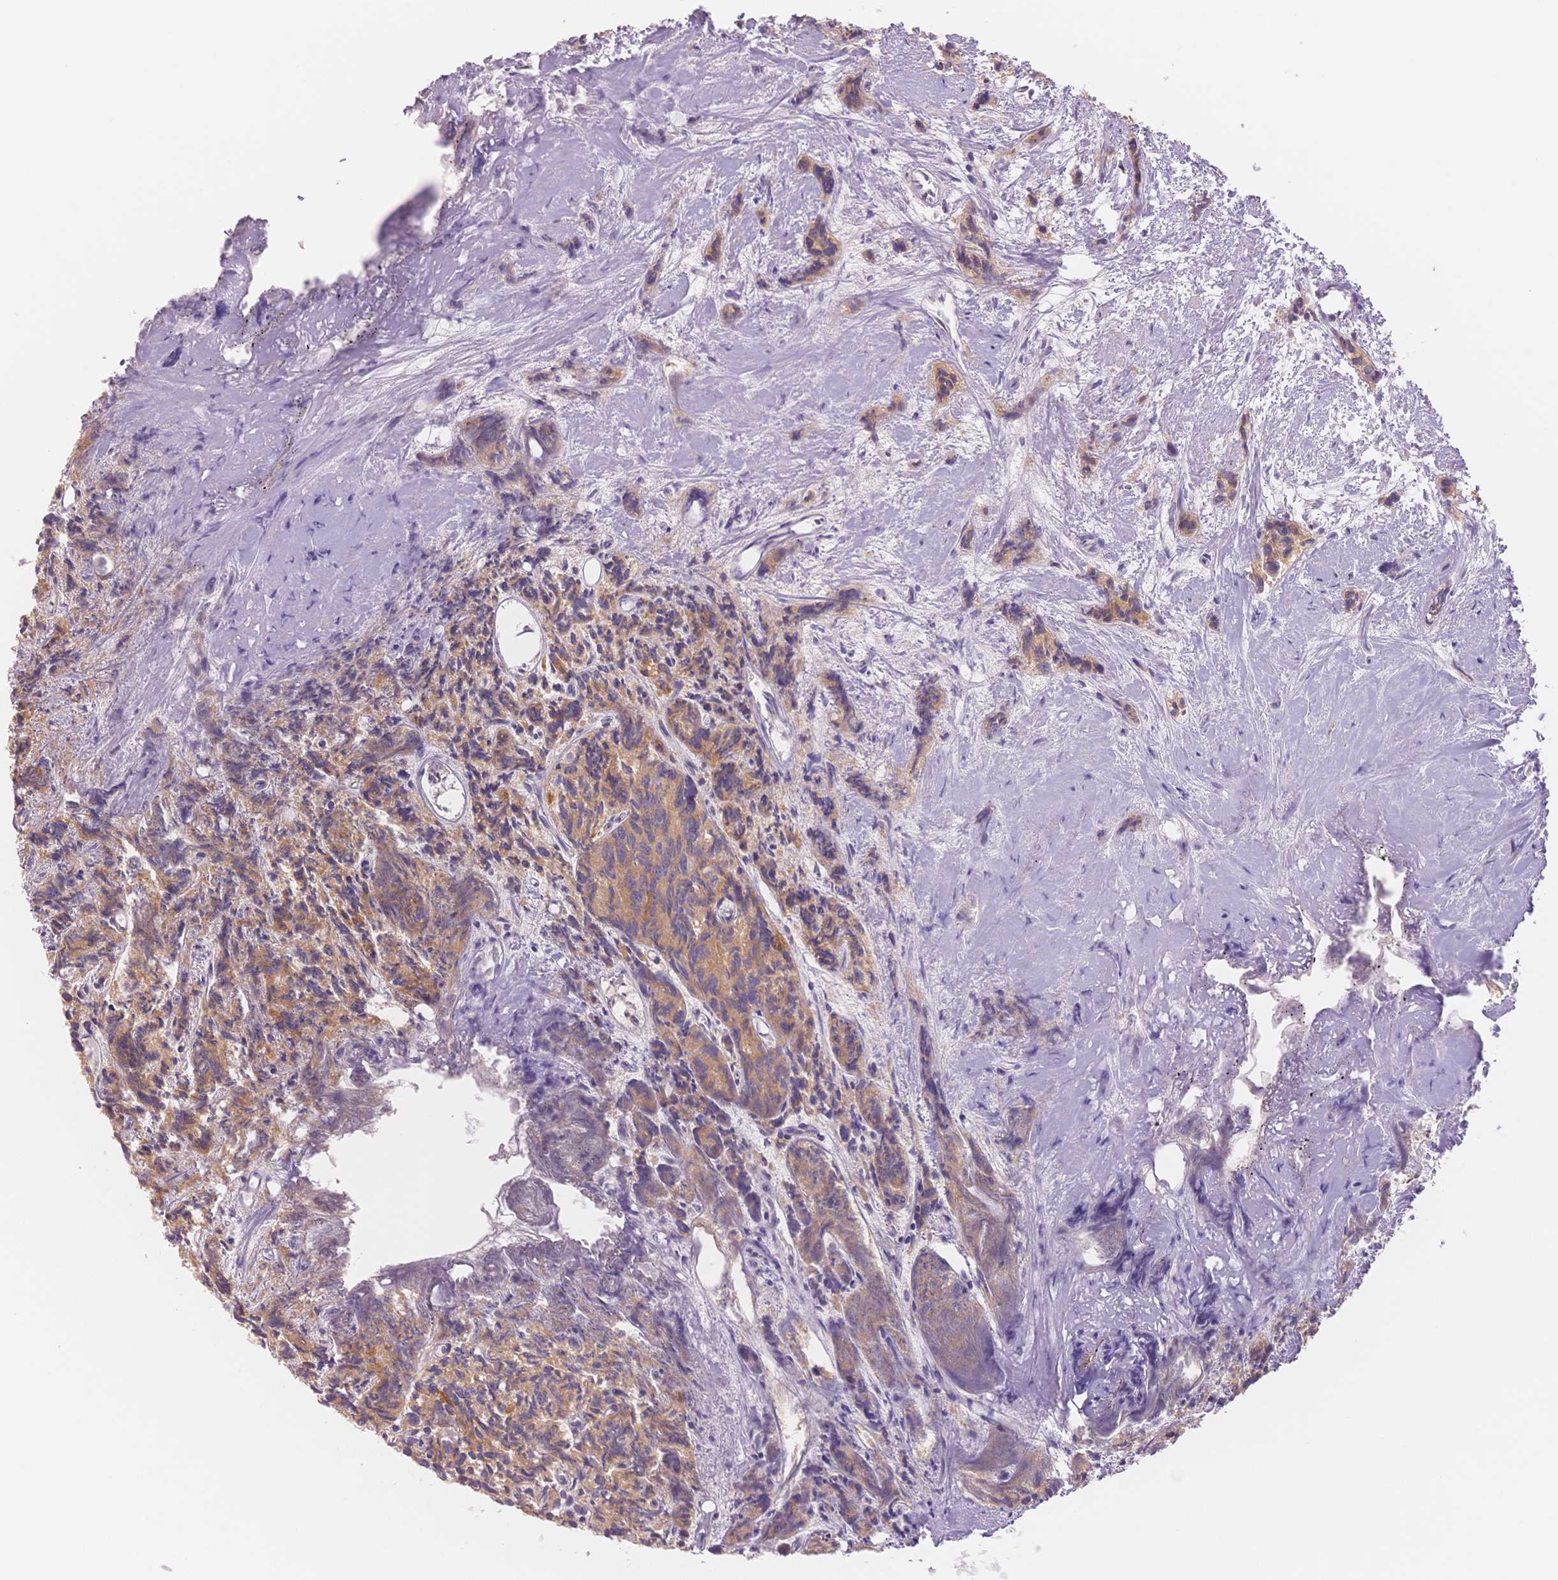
{"staining": {"intensity": "weak", "quantity": ">75%", "location": "cytoplasmic/membranous"}, "tissue": "prostate cancer", "cell_type": "Tumor cells", "image_type": "cancer", "snomed": [{"axis": "morphology", "description": "Adenocarcinoma, High grade"}, {"axis": "topography", "description": "Prostate"}], "caption": "A brown stain highlights weak cytoplasmic/membranous expression of a protein in prostate cancer (high-grade adenocarcinoma) tumor cells. The staining was performed using DAB (3,3'-diaminobenzidine), with brown indicating positive protein expression. Nuclei are stained blue with hematoxylin.", "gene": "STK39", "patient": {"sex": "male", "age": 77}}